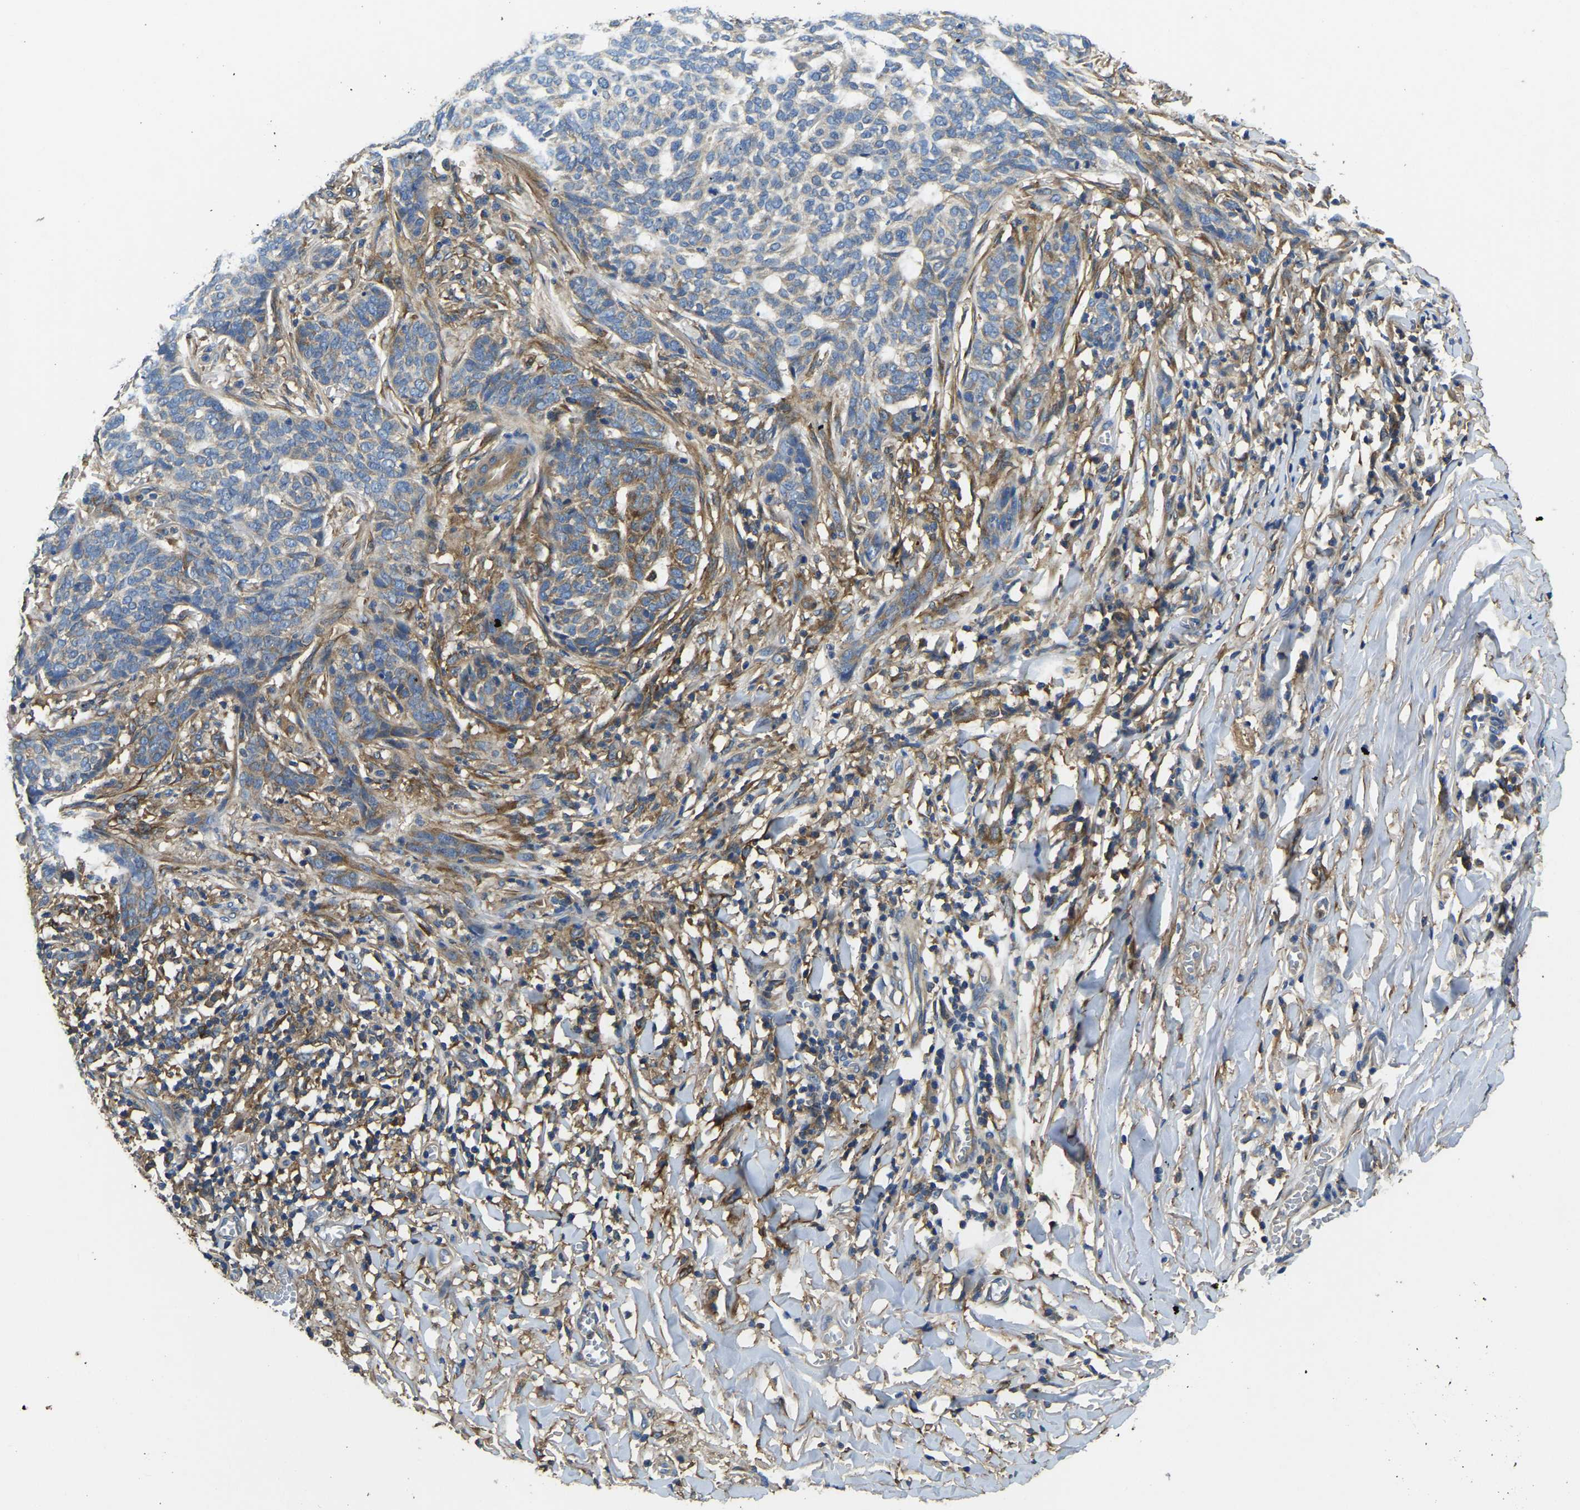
{"staining": {"intensity": "negative", "quantity": "none", "location": "none"}, "tissue": "skin cancer", "cell_type": "Tumor cells", "image_type": "cancer", "snomed": [{"axis": "morphology", "description": "Basal cell carcinoma"}, {"axis": "topography", "description": "Skin"}], "caption": "The immunohistochemistry (IHC) histopathology image has no significant expression in tumor cells of skin basal cell carcinoma tissue.", "gene": "STAT2", "patient": {"sex": "male", "age": 85}}